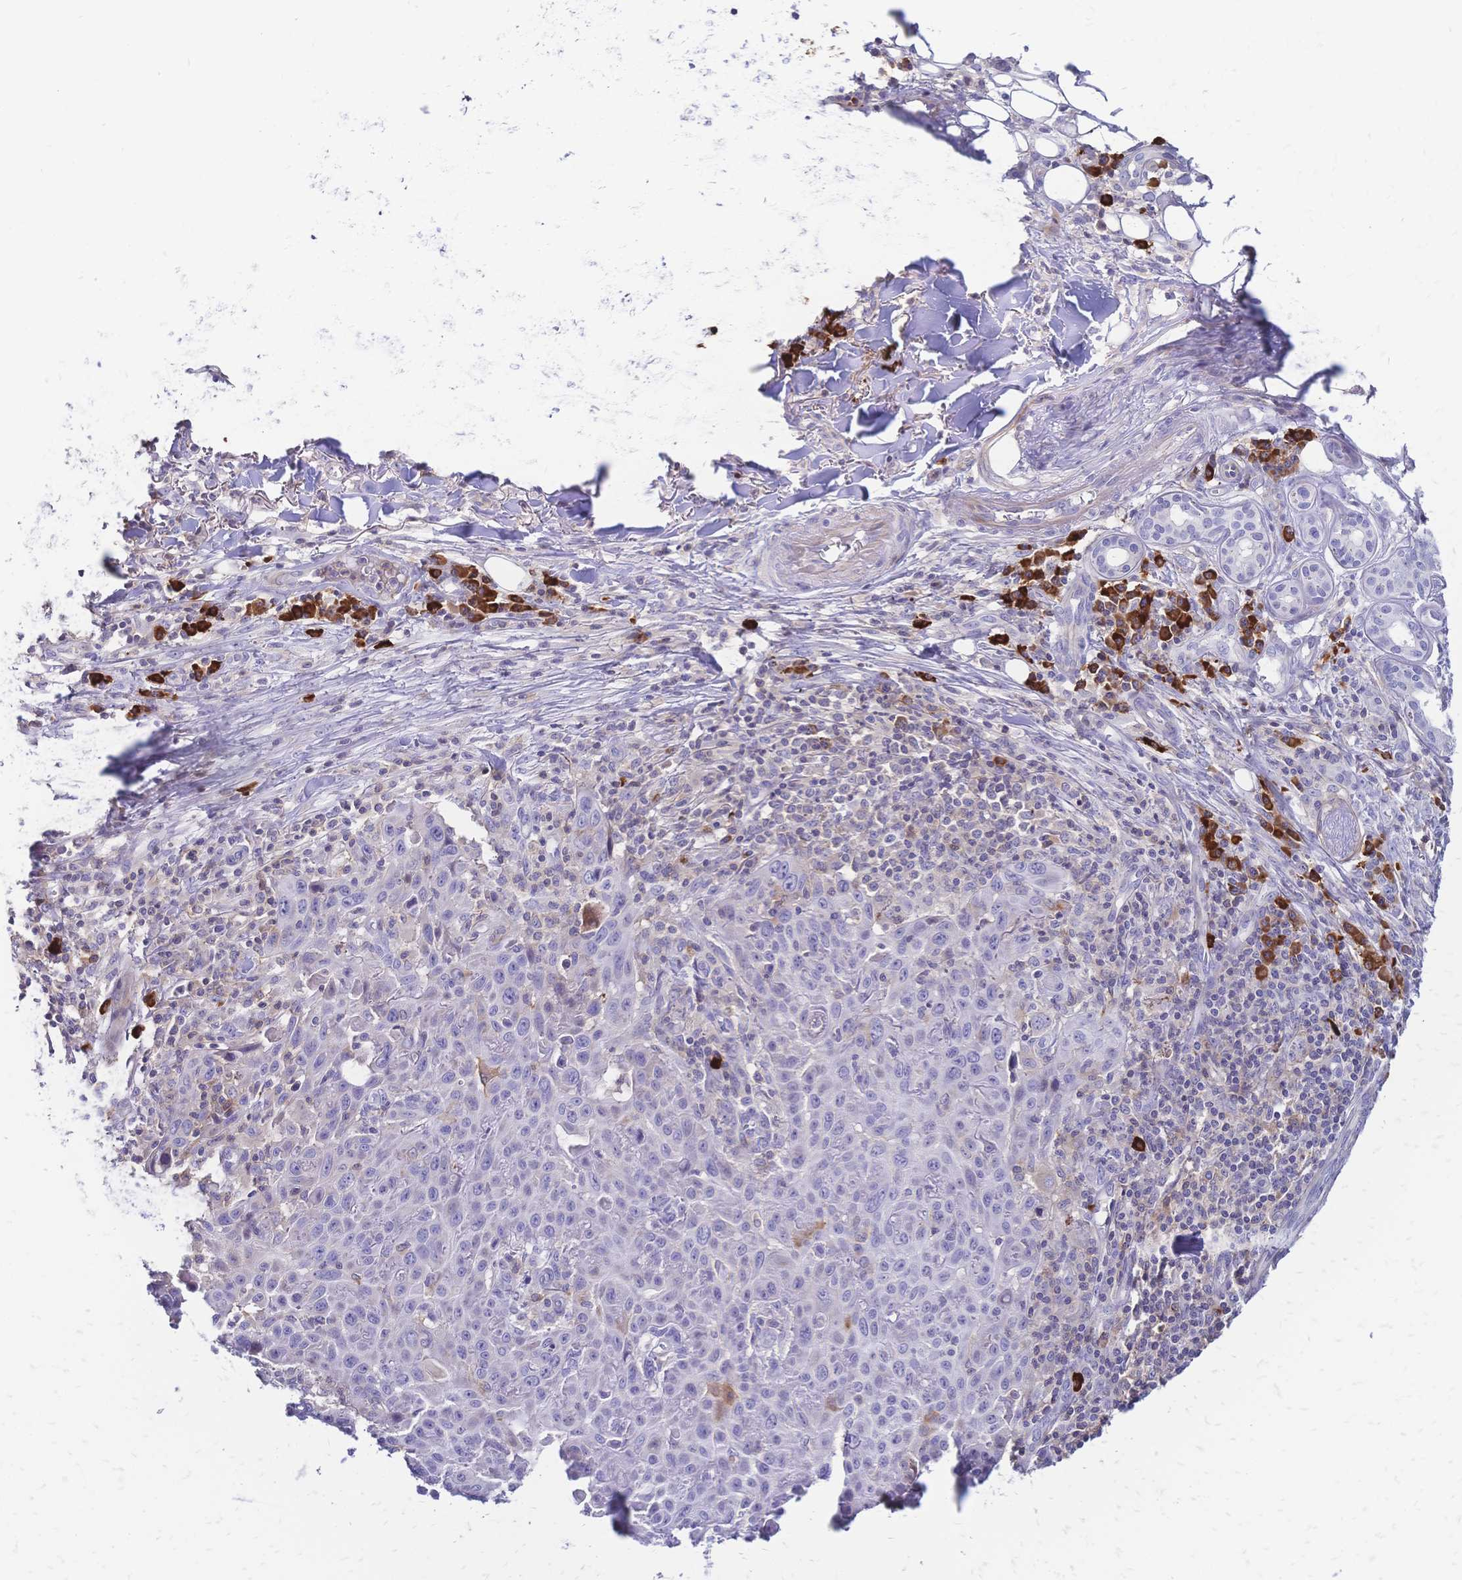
{"staining": {"intensity": "negative", "quantity": "none", "location": "none"}, "tissue": "skin cancer", "cell_type": "Tumor cells", "image_type": "cancer", "snomed": [{"axis": "morphology", "description": "Squamous cell carcinoma, NOS"}, {"axis": "topography", "description": "Skin"}], "caption": "IHC image of neoplastic tissue: skin cancer (squamous cell carcinoma) stained with DAB shows no significant protein expression in tumor cells.", "gene": "IL2RA", "patient": {"sex": "male", "age": 75}}